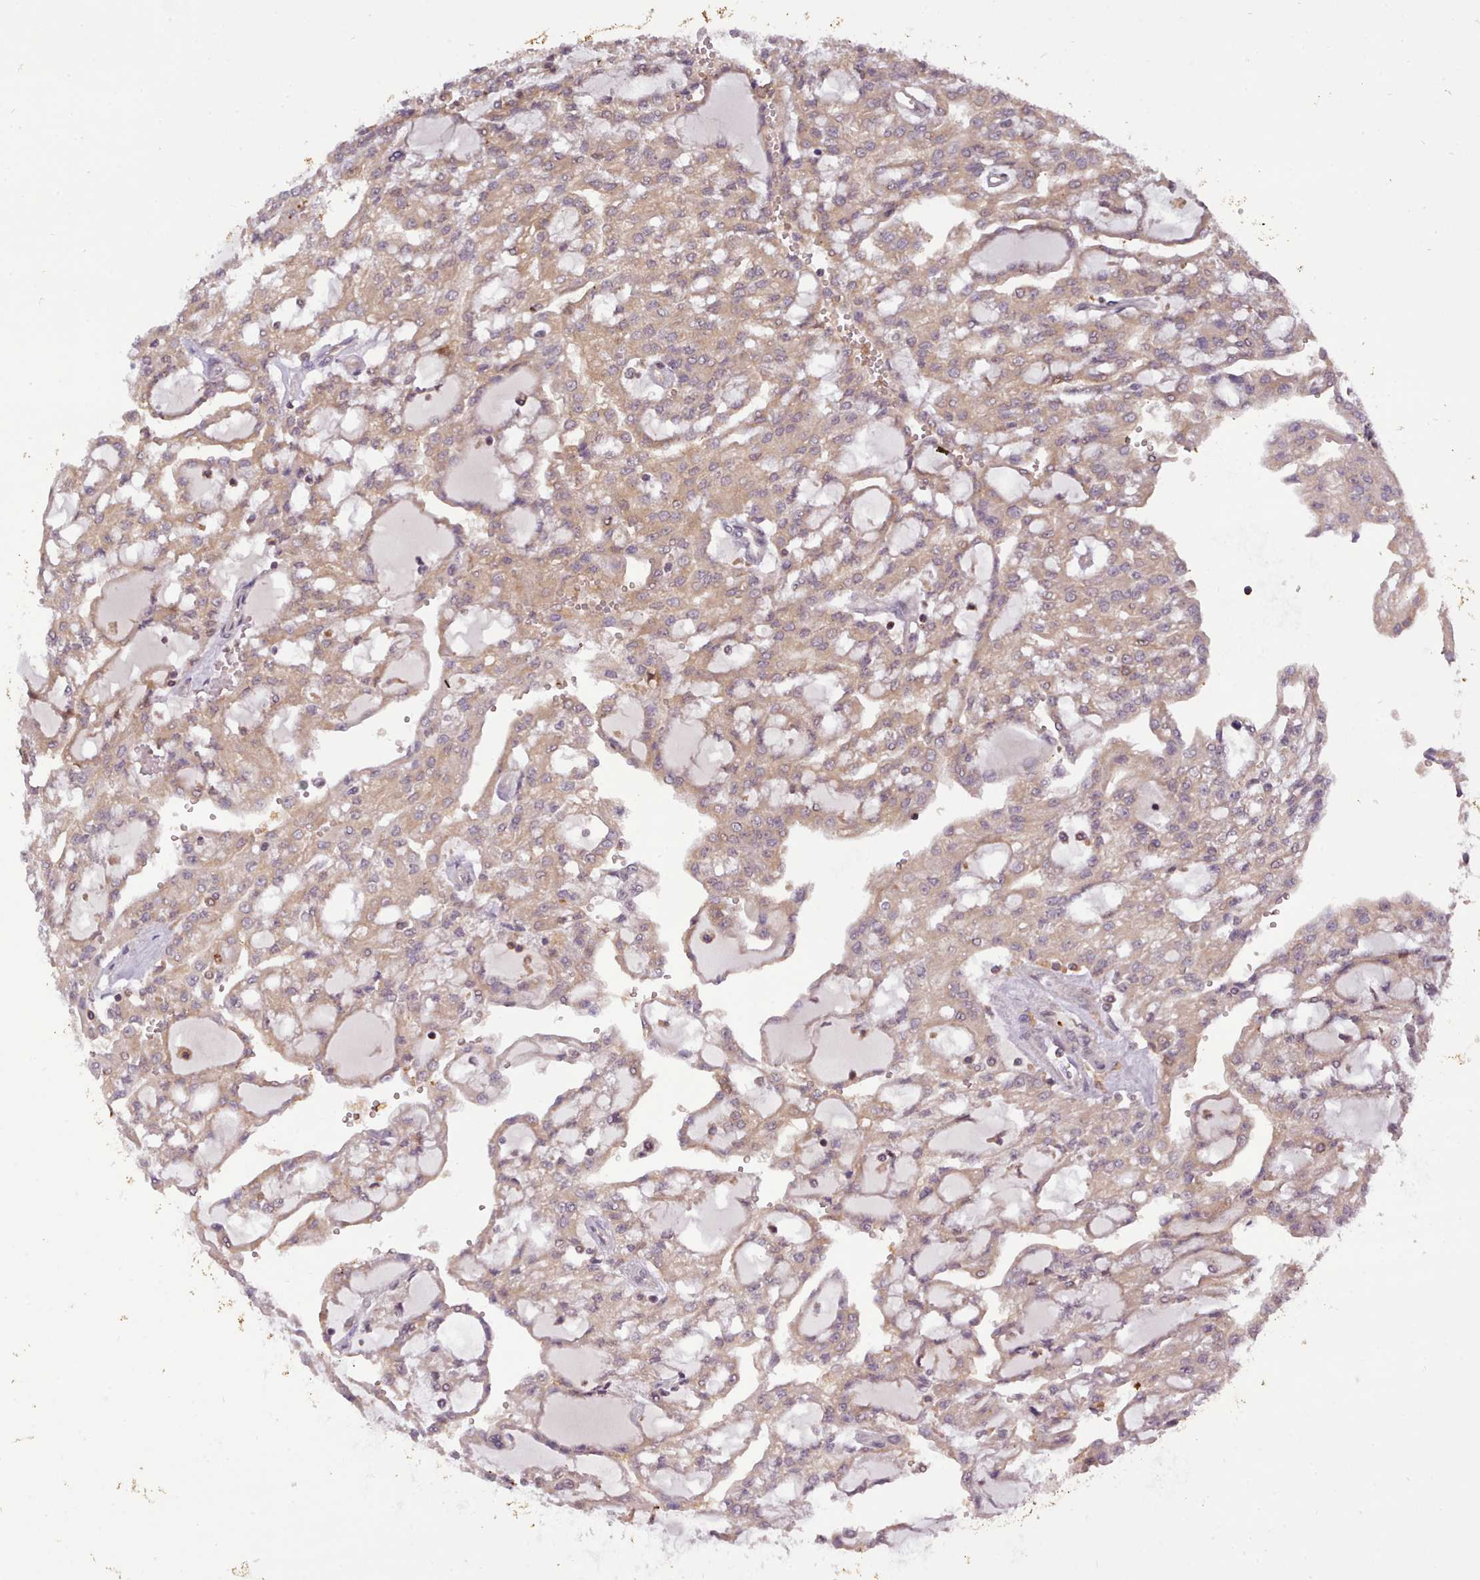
{"staining": {"intensity": "moderate", "quantity": ">75%", "location": "cytoplasmic/membranous"}, "tissue": "renal cancer", "cell_type": "Tumor cells", "image_type": "cancer", "snomed": [{"axis": "morphology", "description": "Adenocarcinoma, NOS"}, {"axis": "topography", "description": "Kidney"}], "caption": "Immunohistochemistry of renal cancer demonstrates medium levels of moderate cytoplasmic/membranous positivity in approximately >75% of tumor cells.", "gene": "ARL17A", "patient": {"sex": "male", "age": 63}}